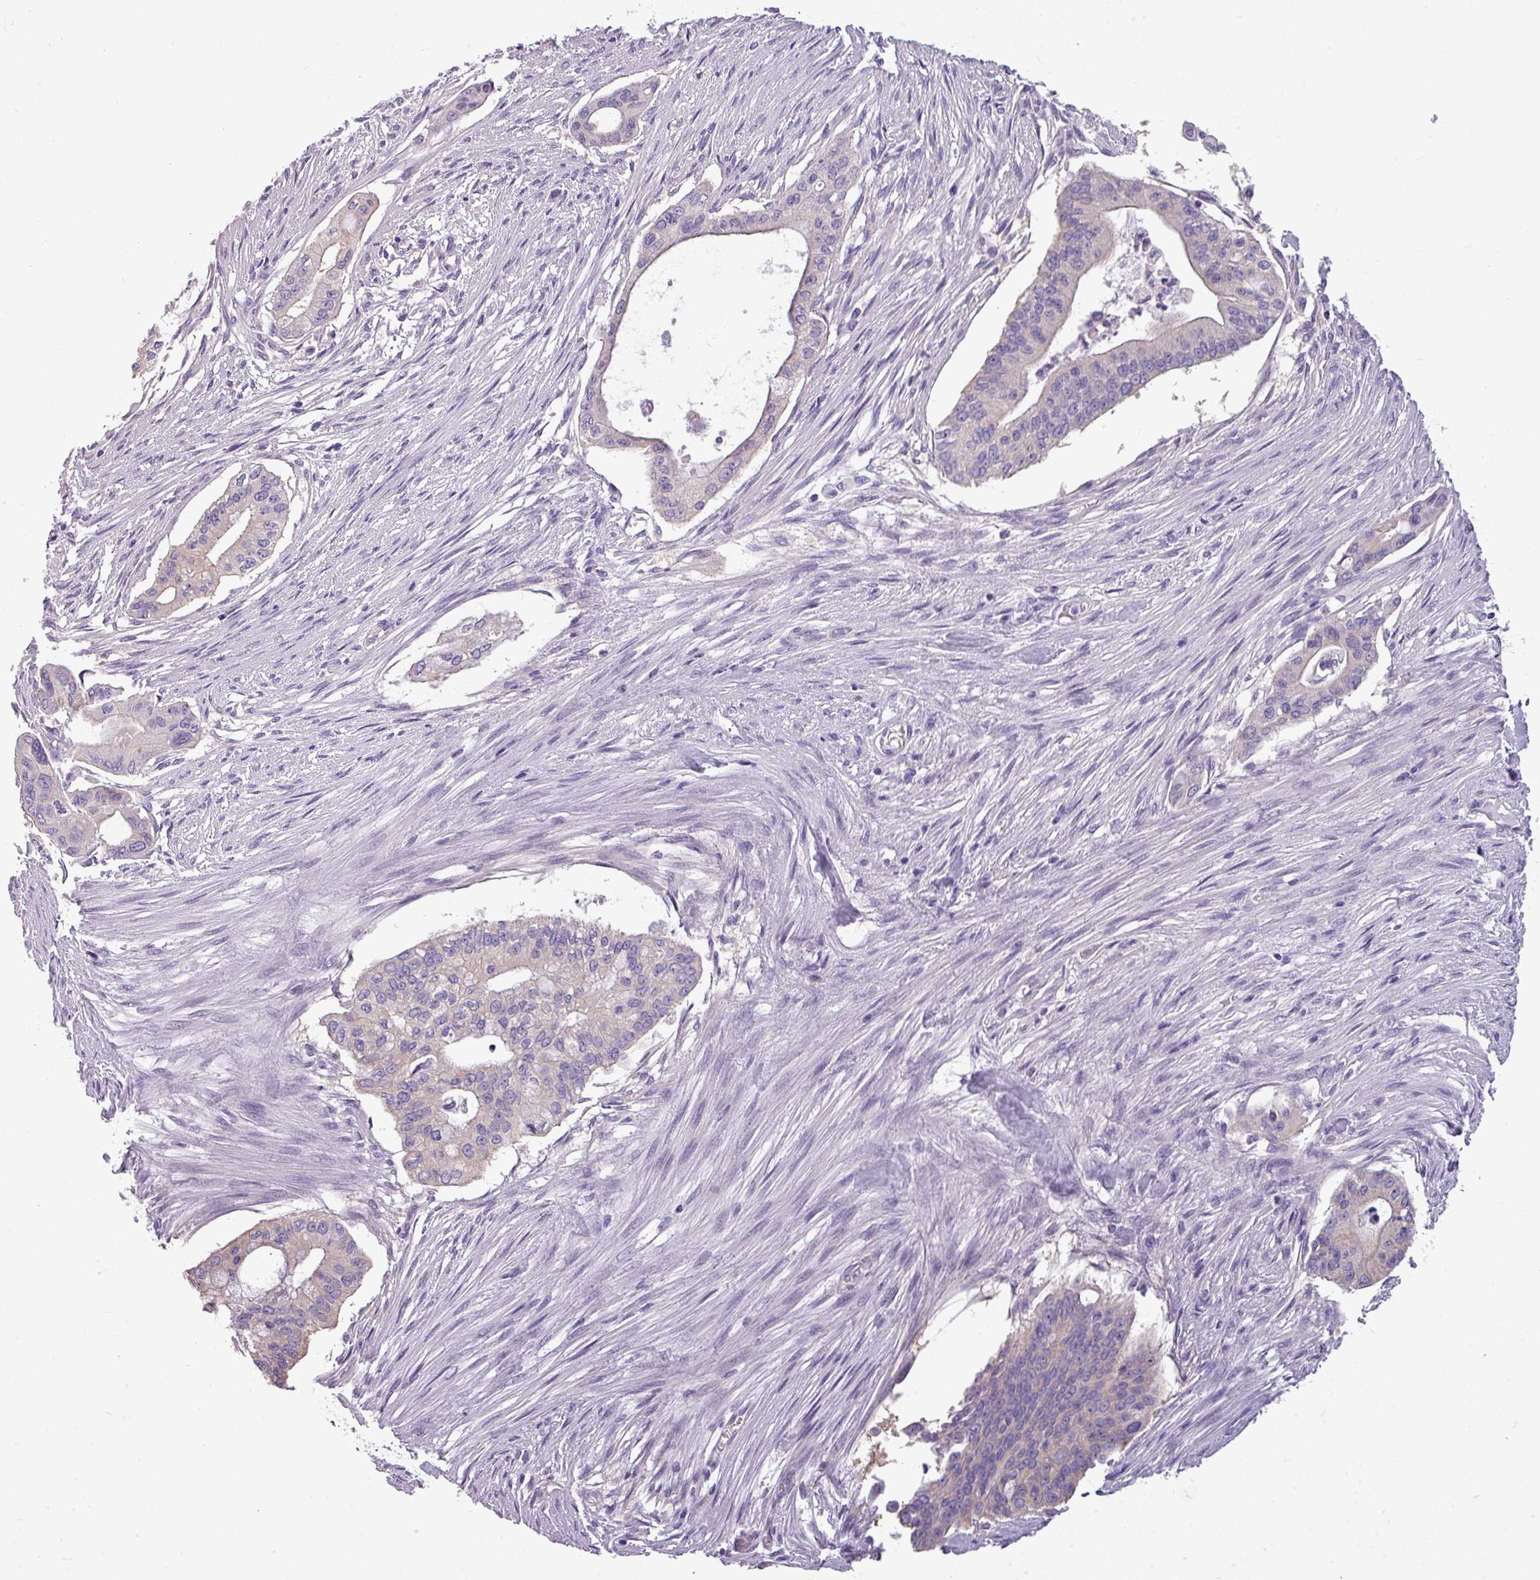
{"staining": {"intensity": "negative", "quantity": "none", "location": "none"}, "tissue": "pancreatic cancer", "cell_type": "Tumor cells", "image_type": "cancer", "snomed": [{"axis": "morphology", "description": "Adenocarcinoma, NOS"}, {"axis": "topography", "description": "Pancreas"}], "caption": "A histopathology image of human pancreatic cancer (adenocarcinoma) is negative for staining in tumor cells.", "gene": "DNAAF9", "patient": {"sex": "male", "age": 46}}